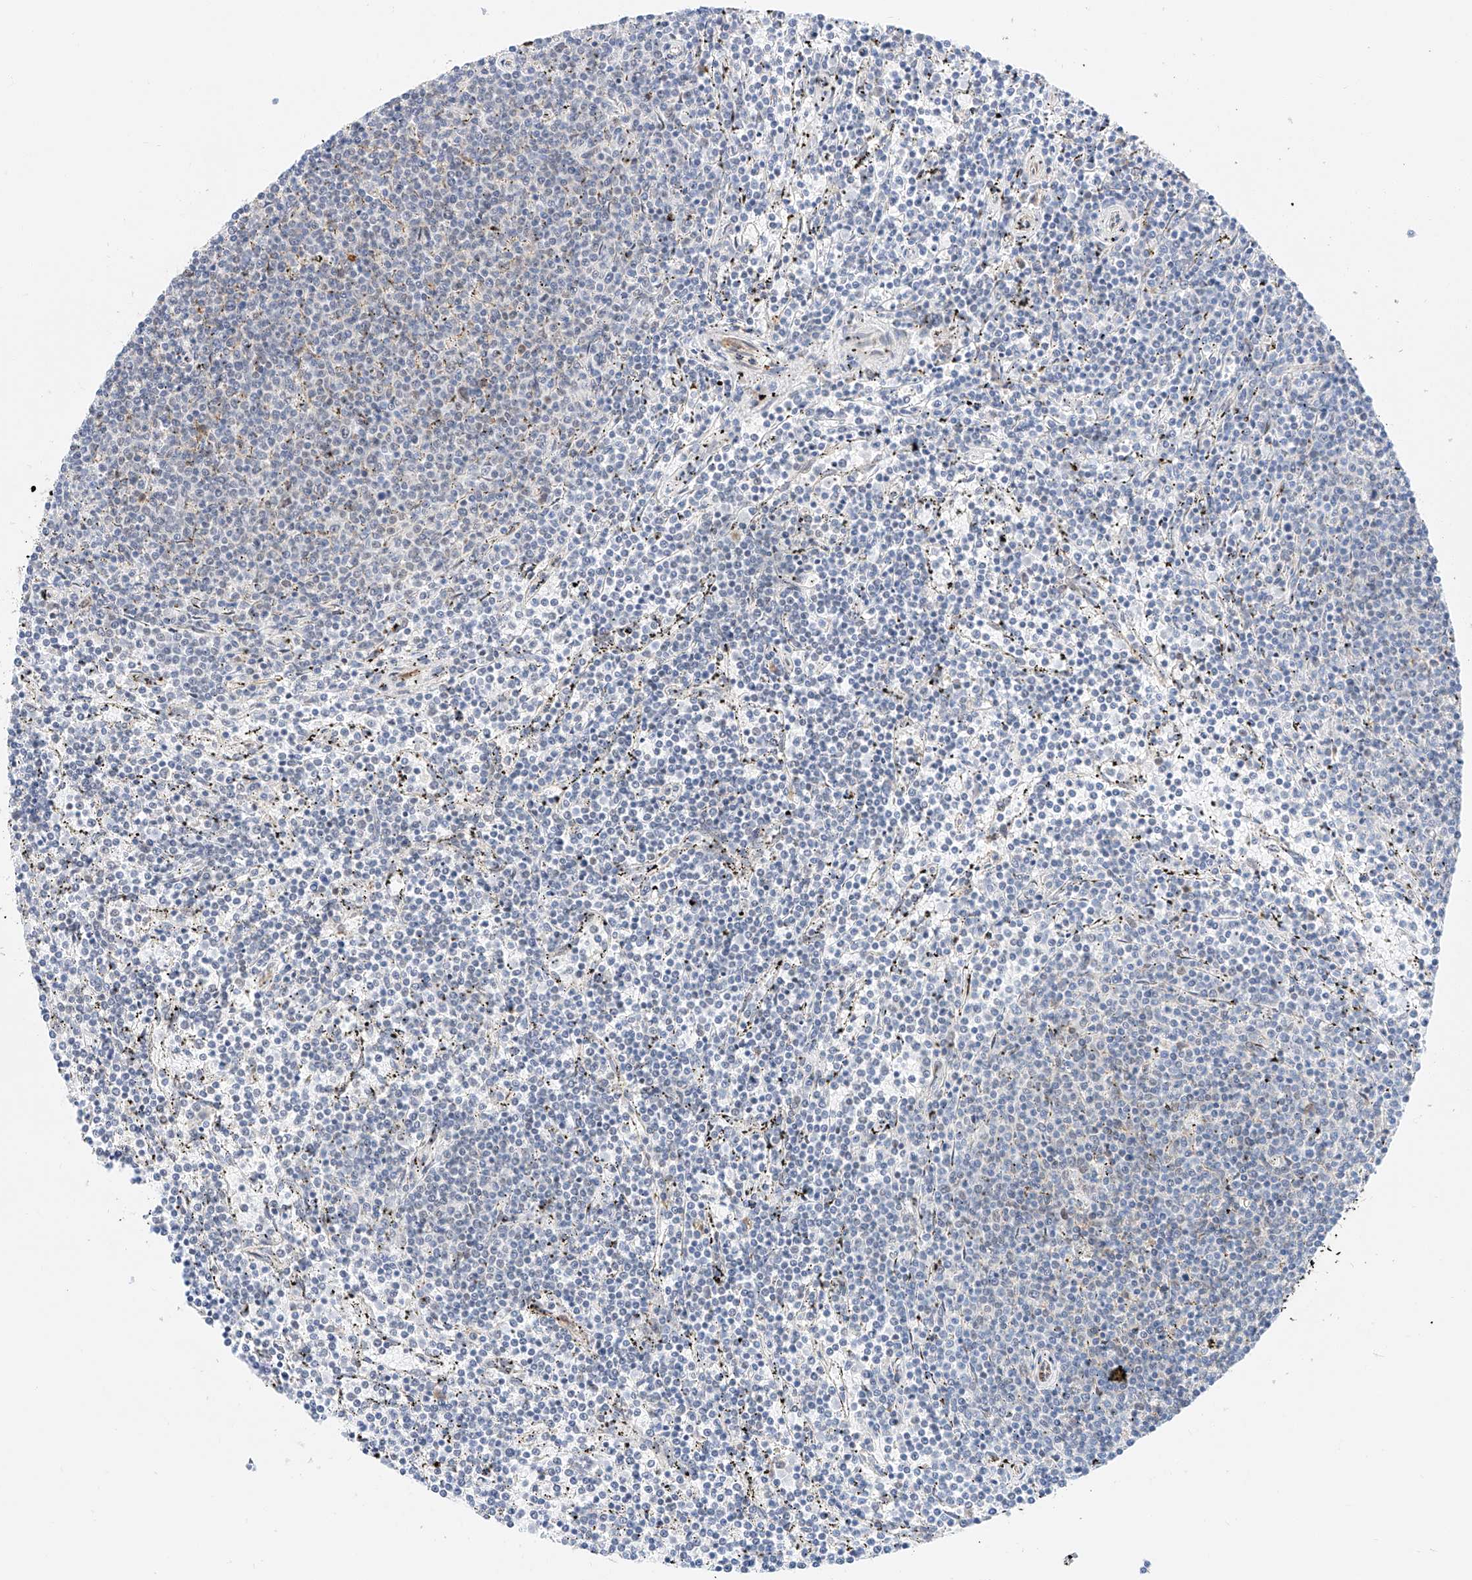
{"staining": {"intensity": "negative", "quantity": "none", "location": "none"}, "tissue": "lymphoma", "cell_type": "Tumor cells", "image_type": "cancer", "snomed": [{"axis": "morphology", "description": "Malignant lymphoma, non-Hodgkin's type, Low grade"}, {"axis": "topography", "description": "Spleen"}], "caption": "An immunohistochemistry micrograph of lymphoma is shown. There is no staining in tumor cells of lymphoma.", "gene": "CARMIL1", "patient": {"sex": "female", "age": 50}}